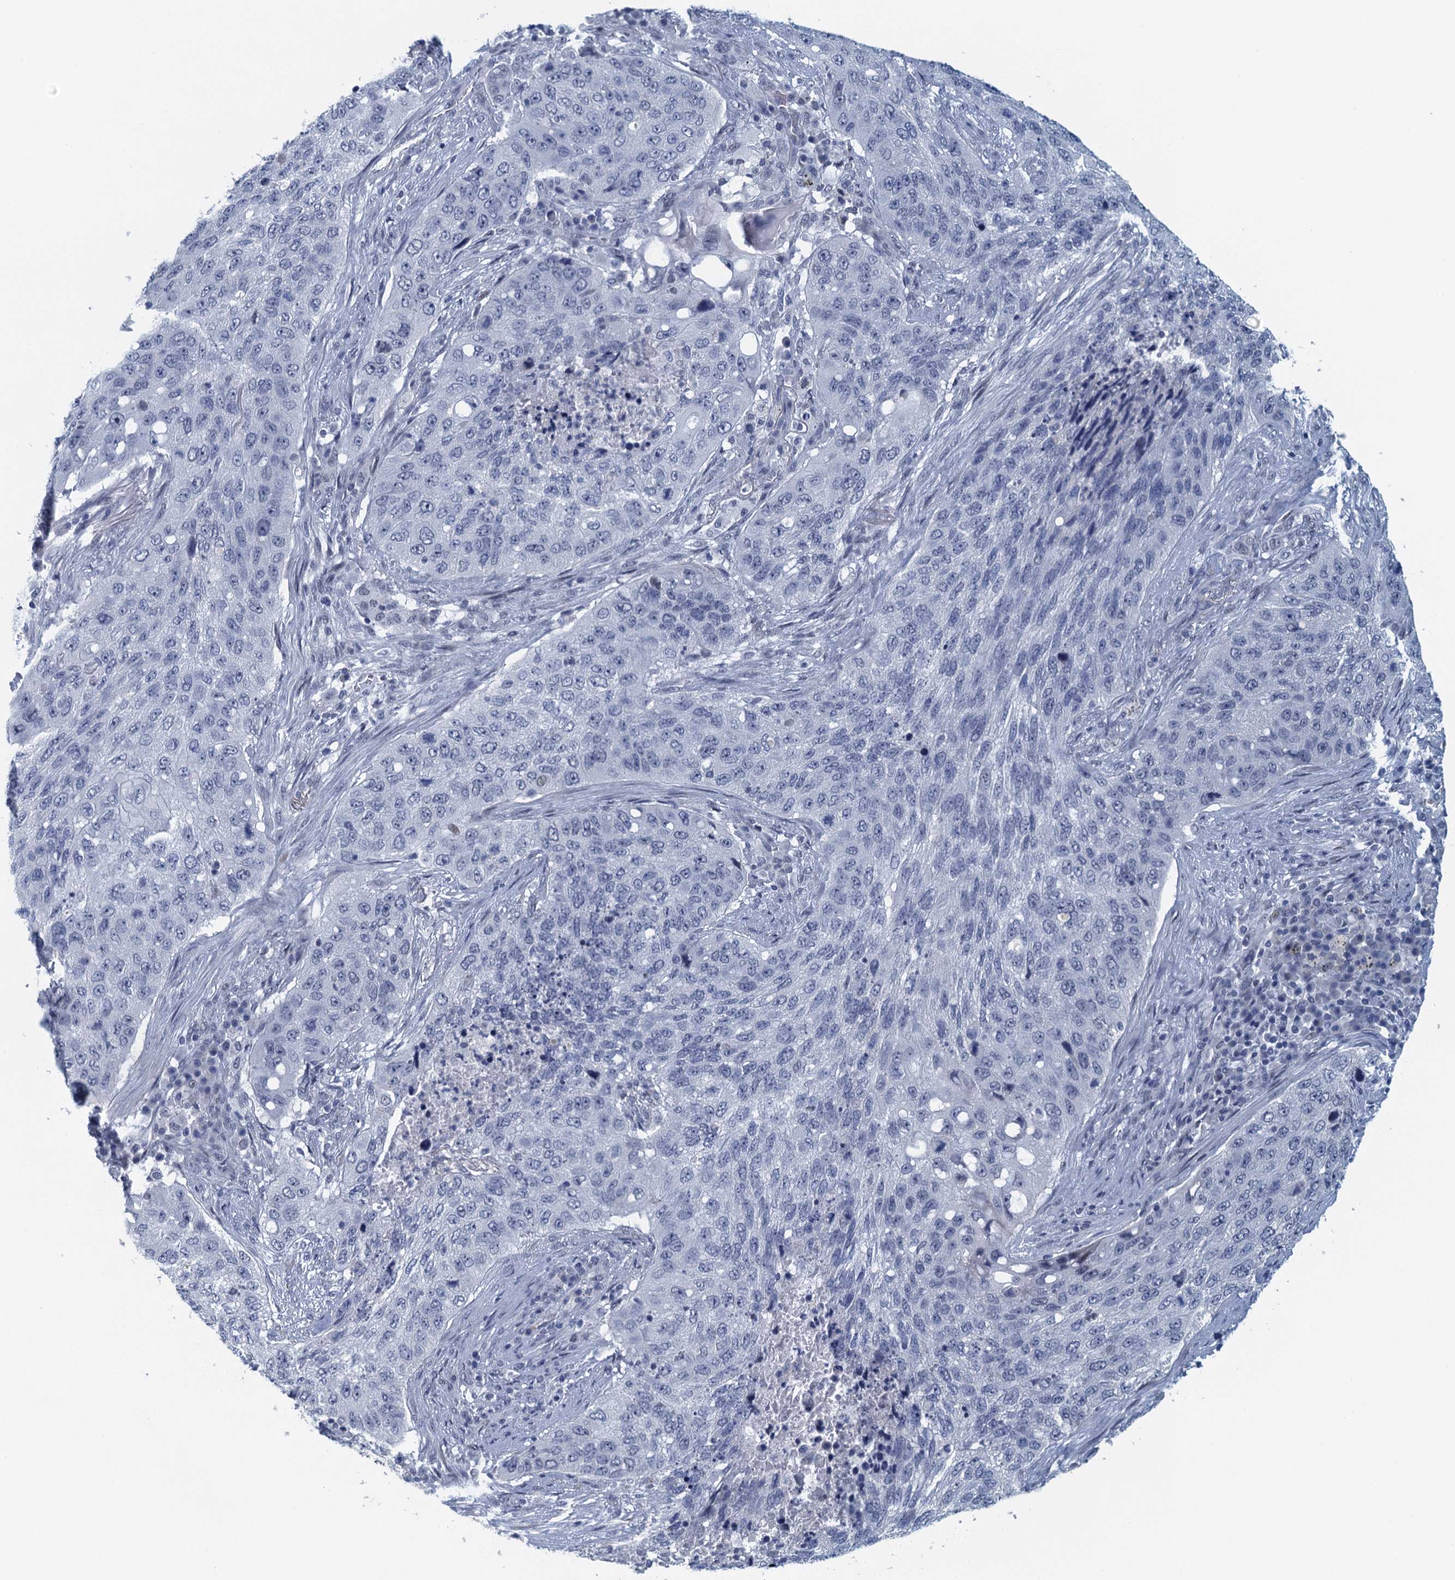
{"staining": {"intensity": "negative", "quantity": "none", "location": "none"}, "tissue": "lung cancer", "cell_type": "Tumor cells", "image_type": "cancer", "snomed": [{"axis": "morphology", "description": "Squamous cell carcinoma, NOS"}, {"axis": "topography", "description": "Lung"}], "caption": "Immunohistochemistry (IHC) micrograph of lung squamous cell carcinoma stained for a protein (brown), which shows no expression in tumor cells.", "gene": "TTLL9", "patient": {"sex": "female", "age": 63}}